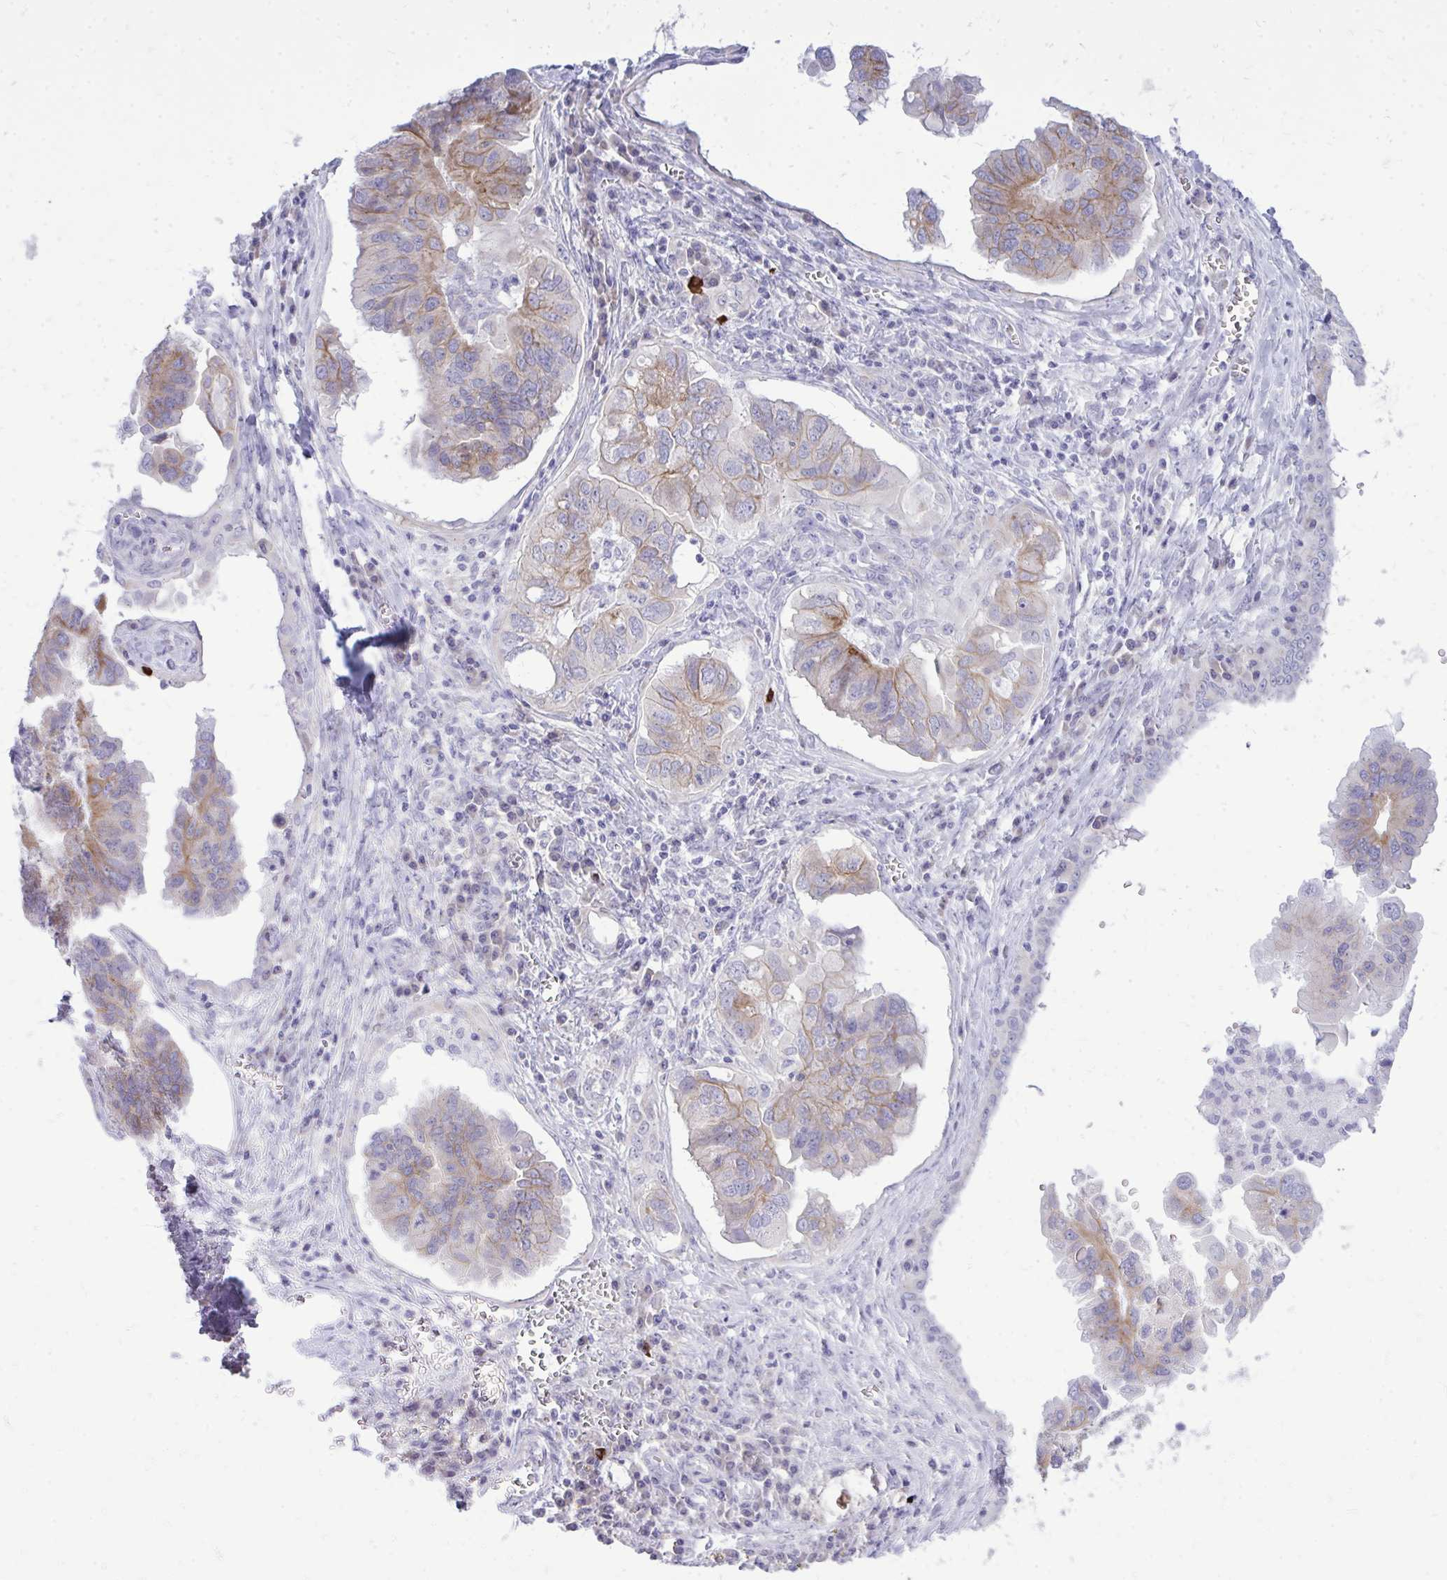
{"staining": {"intensity": "weak", "quantity": "25%-75%", "location": "cytoplasmic/membranous"}, "tissue": "ovarian cancer", "cell_type": "Tumor cells", "image_type": "cancer", "snomed": [{"axis": "morphology", "description": "Cystadenocarcinoma, serous, NOS"}, {"axis": "topography", "description": "Ovary"}], "caption": "Ovarian serous cystadenocarcinoma stained with a protein marker shows weak staining in tumor cells.", "gene": "SPTBN2", "patient": {"sex": "female", "age": 79}}